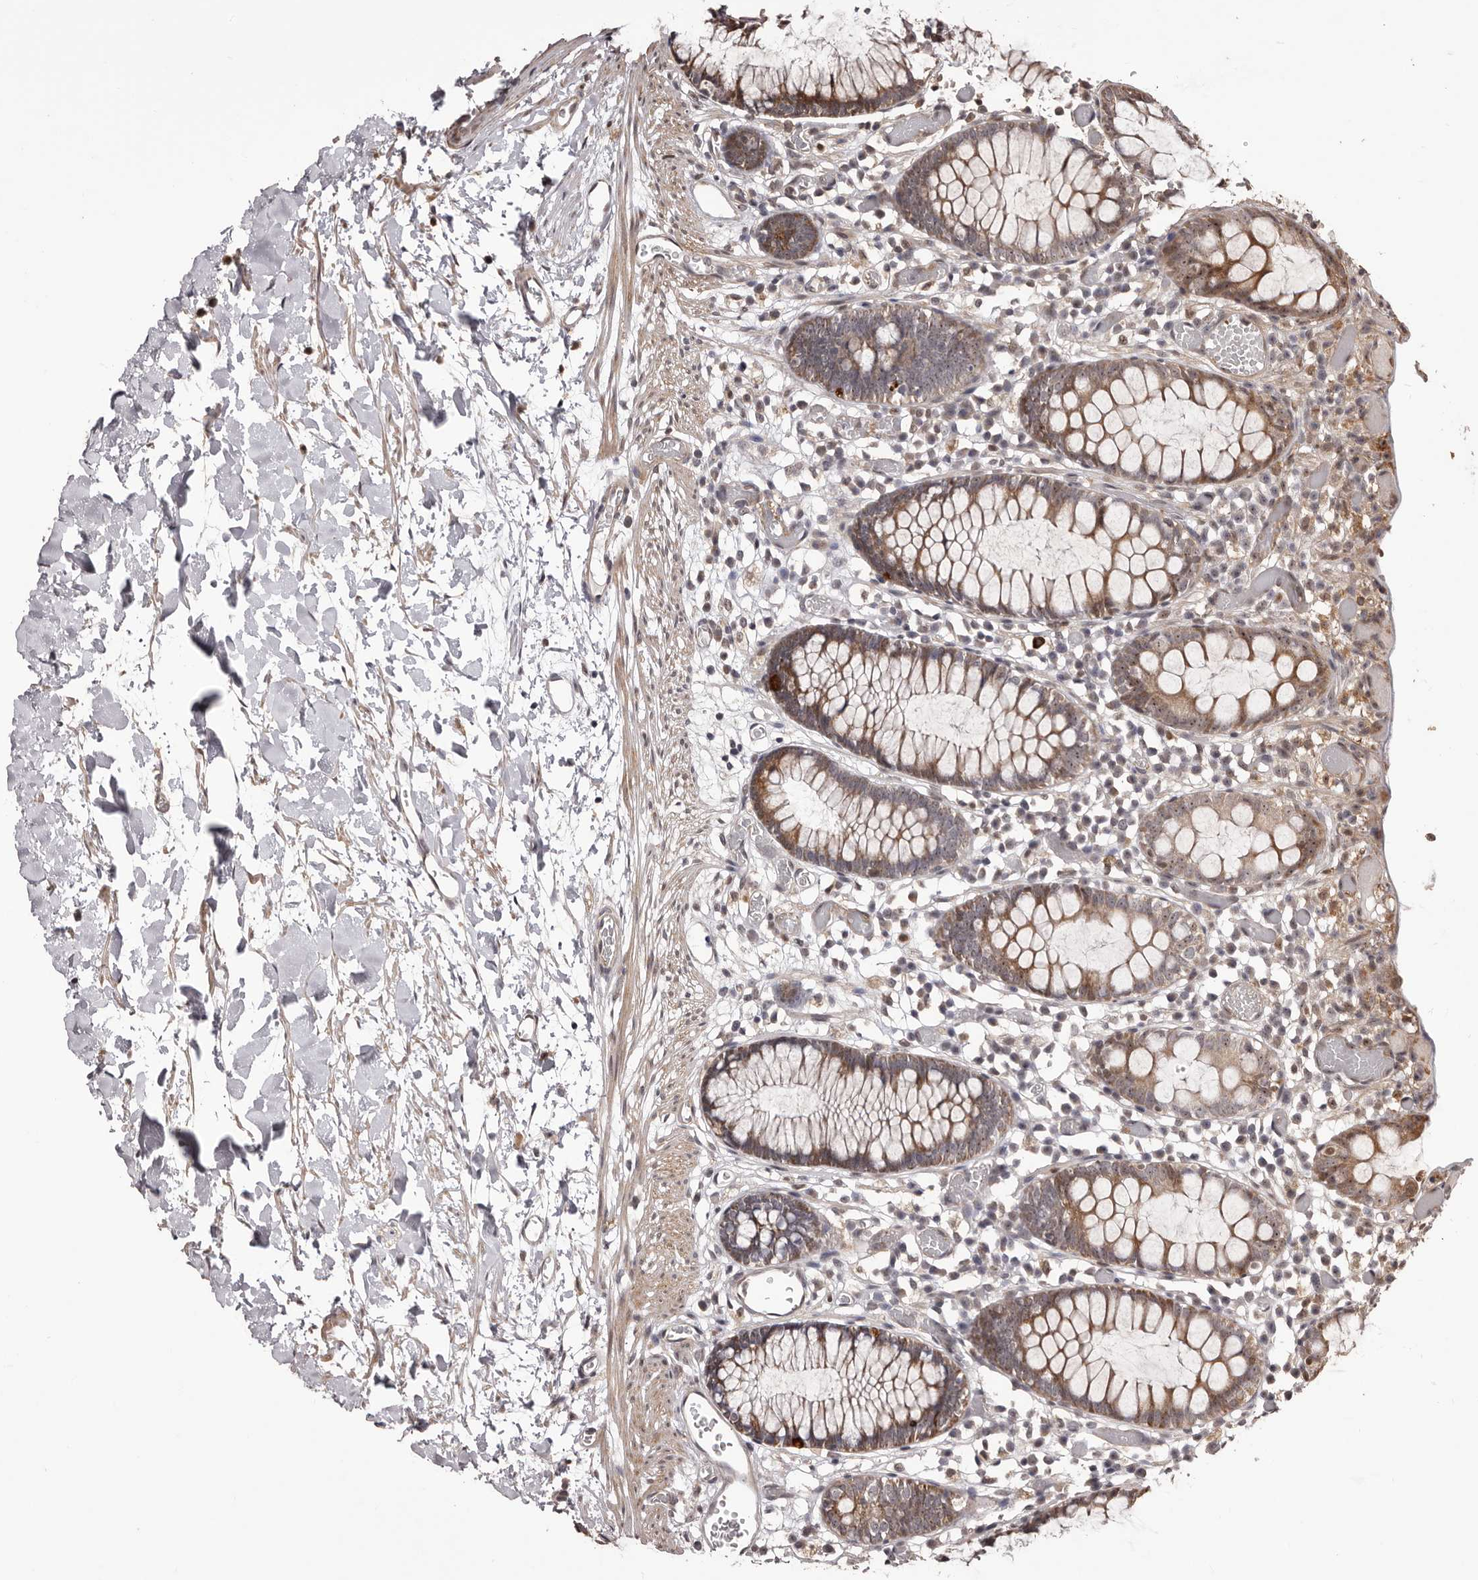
{"staining": {"intensity": "negative", "quantity": "none", "location": "none"}, "tissue": "colon", "cell_type": "Endothelial cells", "image_type": "normal", "snomed": [{"axis": "morphology", "description": "Normal tissue, NOS"}, {"axis": "topography", "description": "Colon"}], "caption": "Colon stained for a protein using immunohistochemistry (IHC) exhibits no expression endothelial cells.", "gene": "ZCCHC7", "patient": {"sex": "male", "age": 14}}